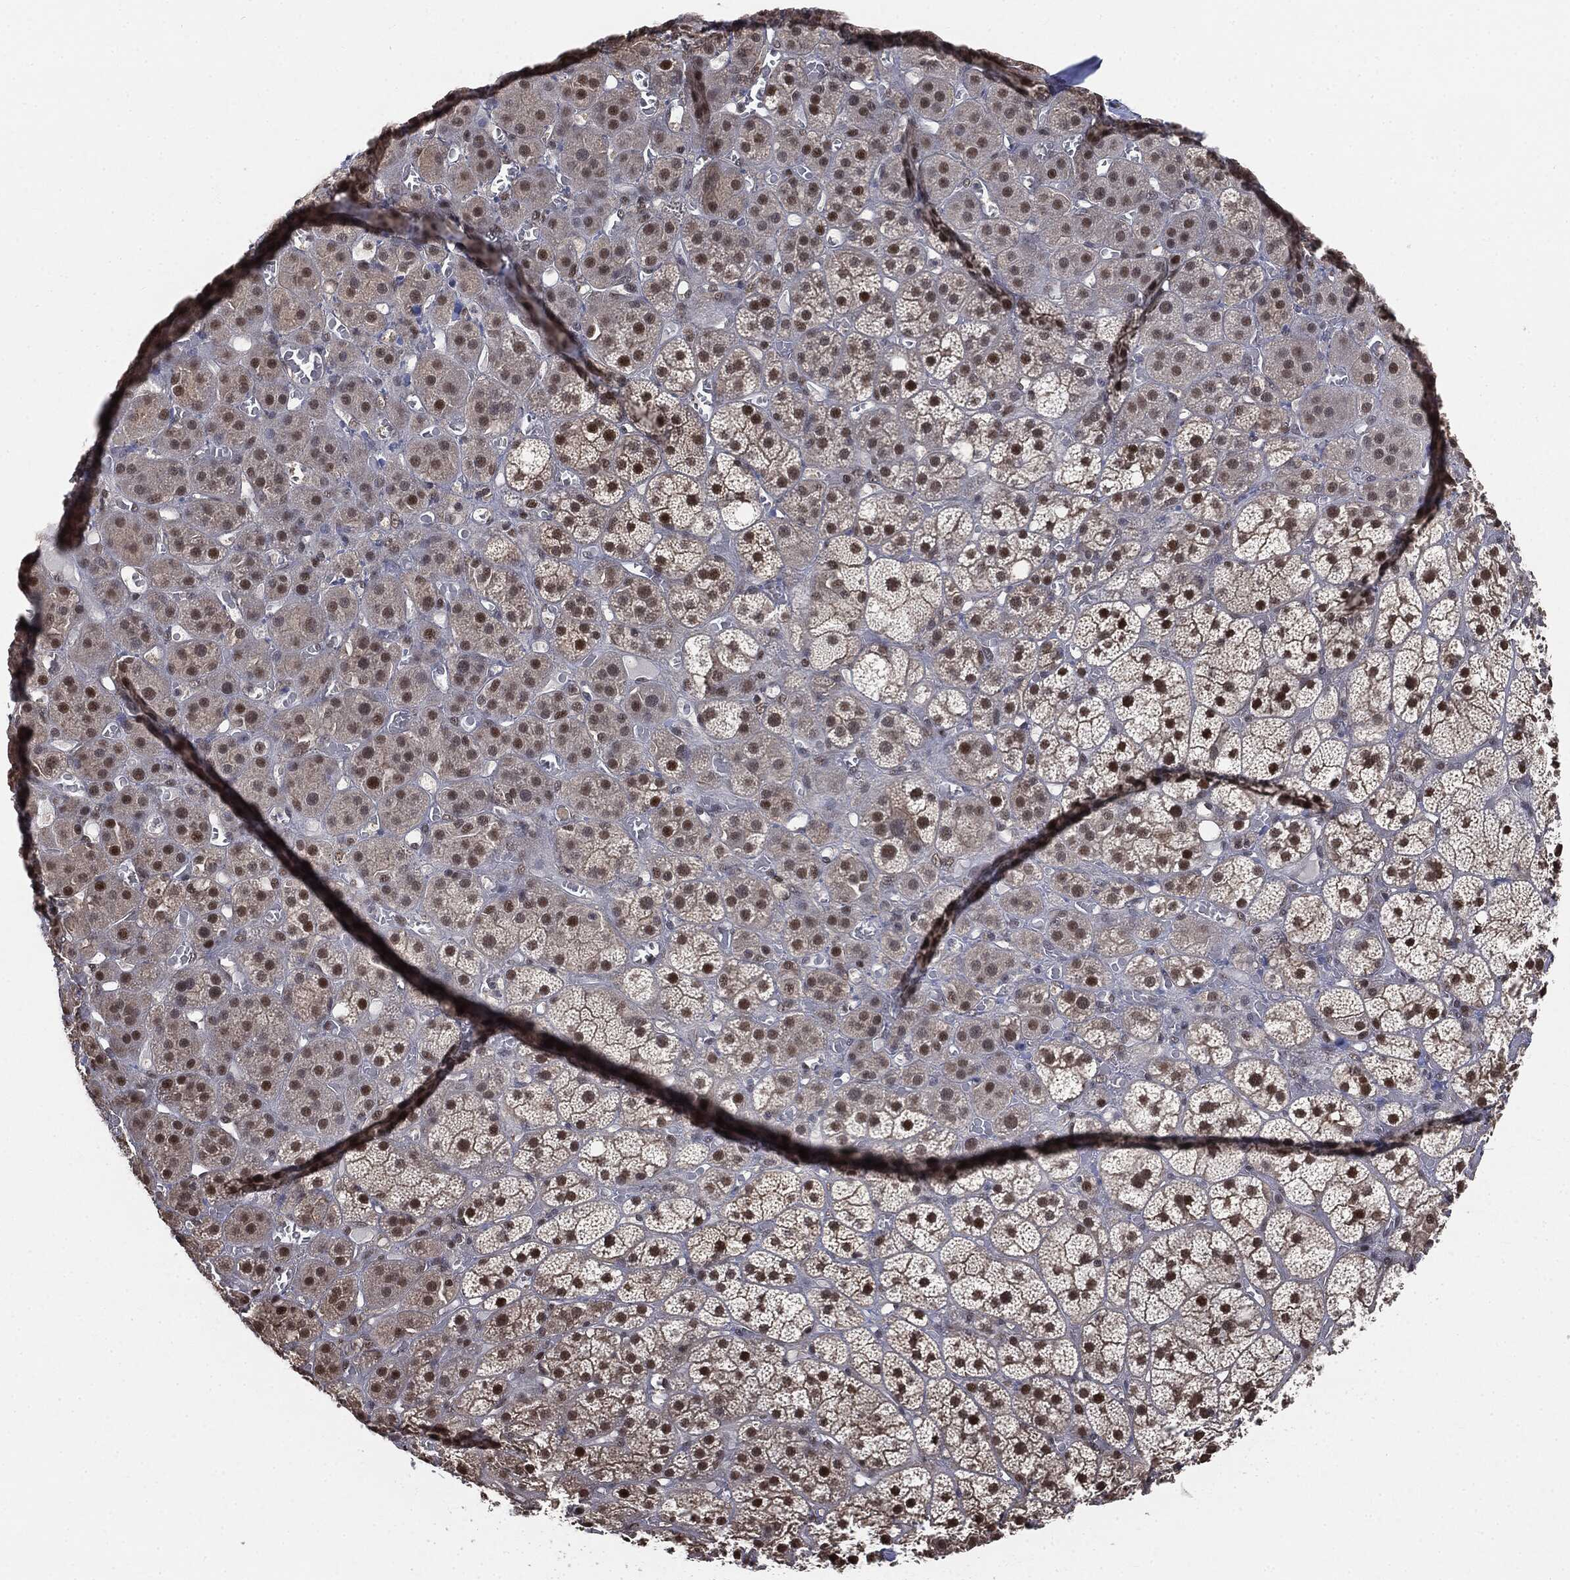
{"staining": {"intensity": "strong", "quantity": "25%-75%", "location": "nuclear"}, "tissue": "adrenal gland", "cell_type": "Glandular cells", "image_type": "normal", "snomed": [{"axis": "morphology", "description": "Normal tissue, NOS"}, {"axis": "topography", "description": "Adrenal gland"}], "caption": "A high amount of strong nuclear expression is appreciated in about 25%-75% of glandular cells in unremarkable adrenal gland. (DAB (3,3'-diaminobenzidine) IHC, brown staining for protein, blue staining for nuclei).", "gene": "SHLD2", "patient": {"sex": "male", "age": 70}}